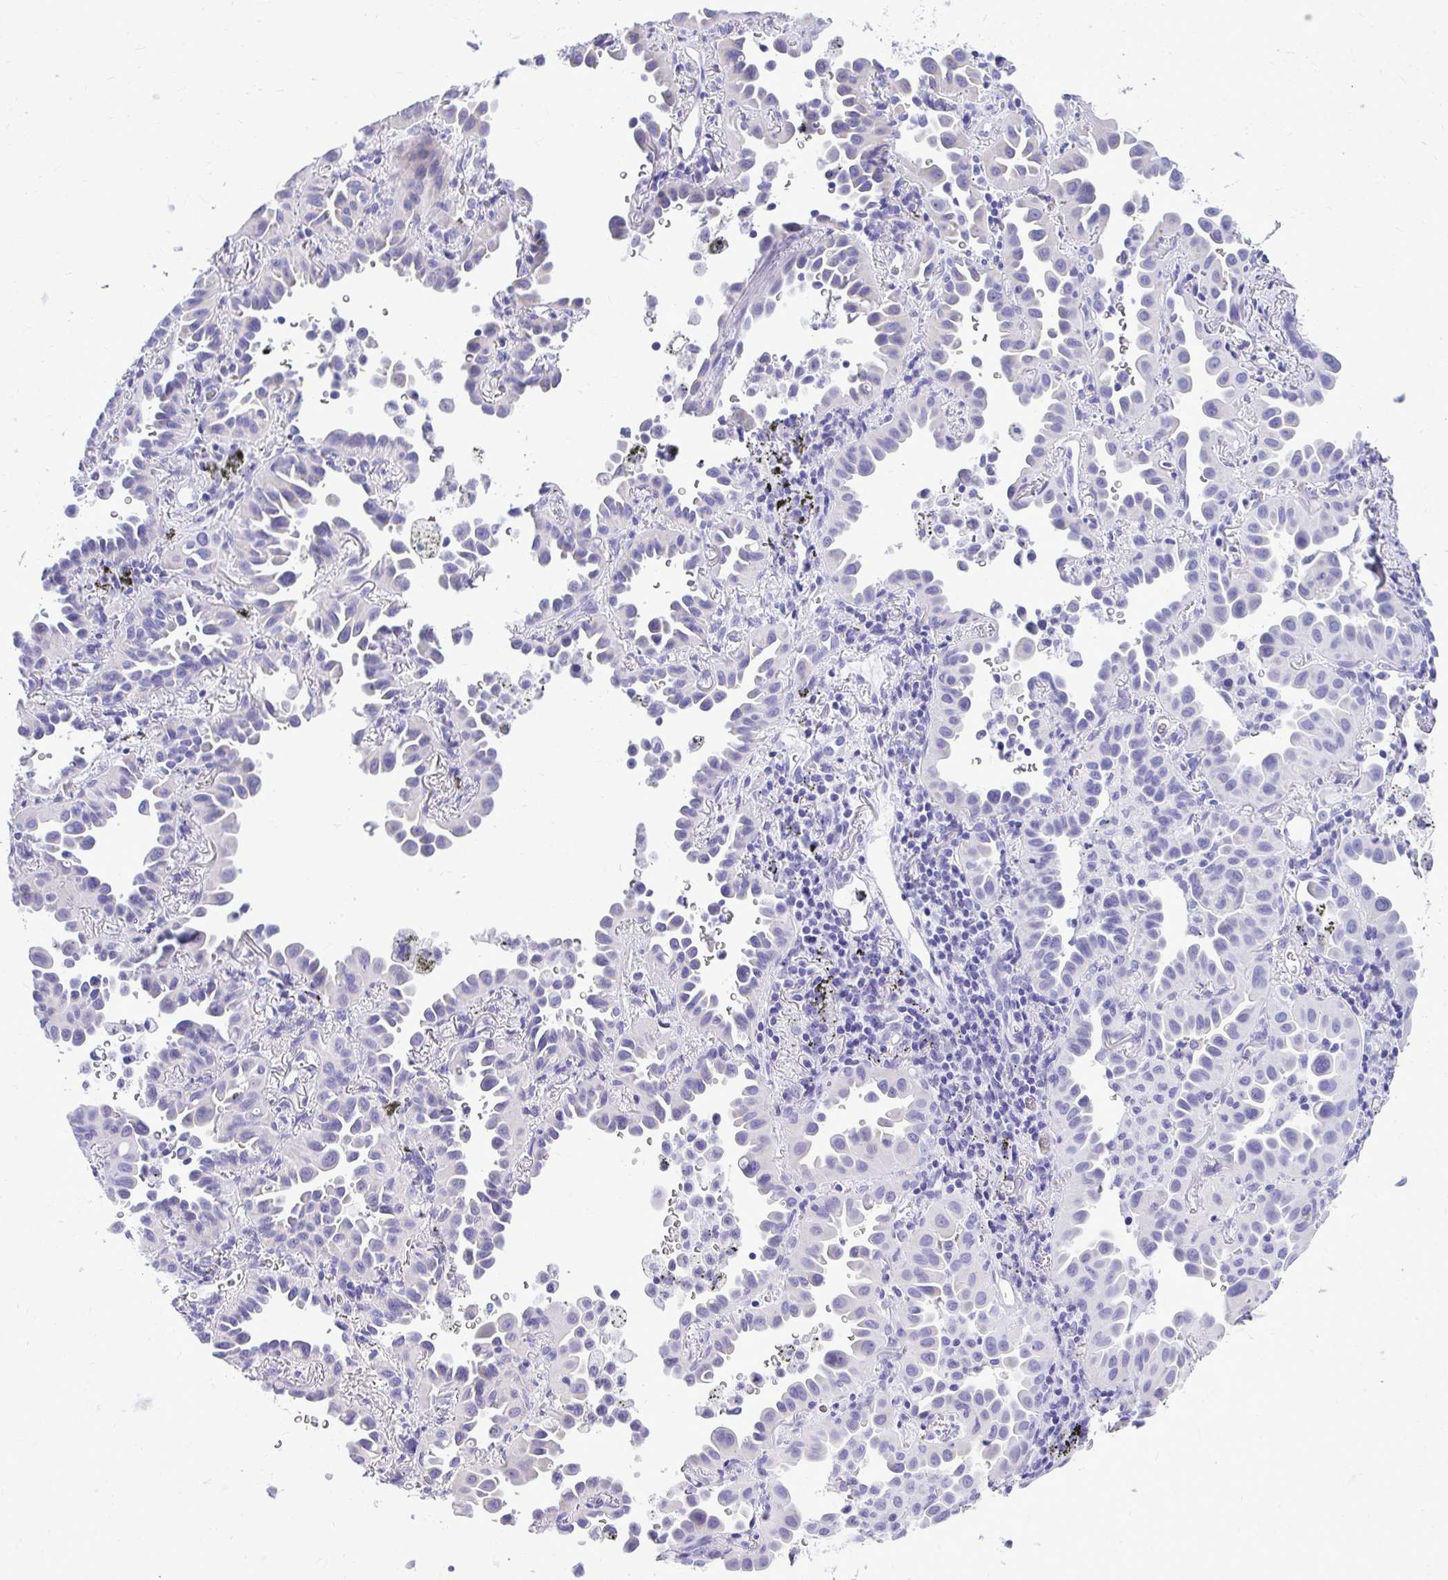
{"staining": {"intensity": "negative", "quantity": "none", "location": "none"}, "tissue": "lung cancer", "cell_type": "Tumor cells", "image_type": "cancer", "snomed": [{"axis": "morphology", "description": "Adenocarcinoma, NOS"}, {"axis": "topography", "description": "Lung"}], "caption": "Protein analysis of lung adenocarcinoma displays no significant staining in tumor cells.", "gene": "RALYL", "patient": {"sex": "male", "age": 68}}